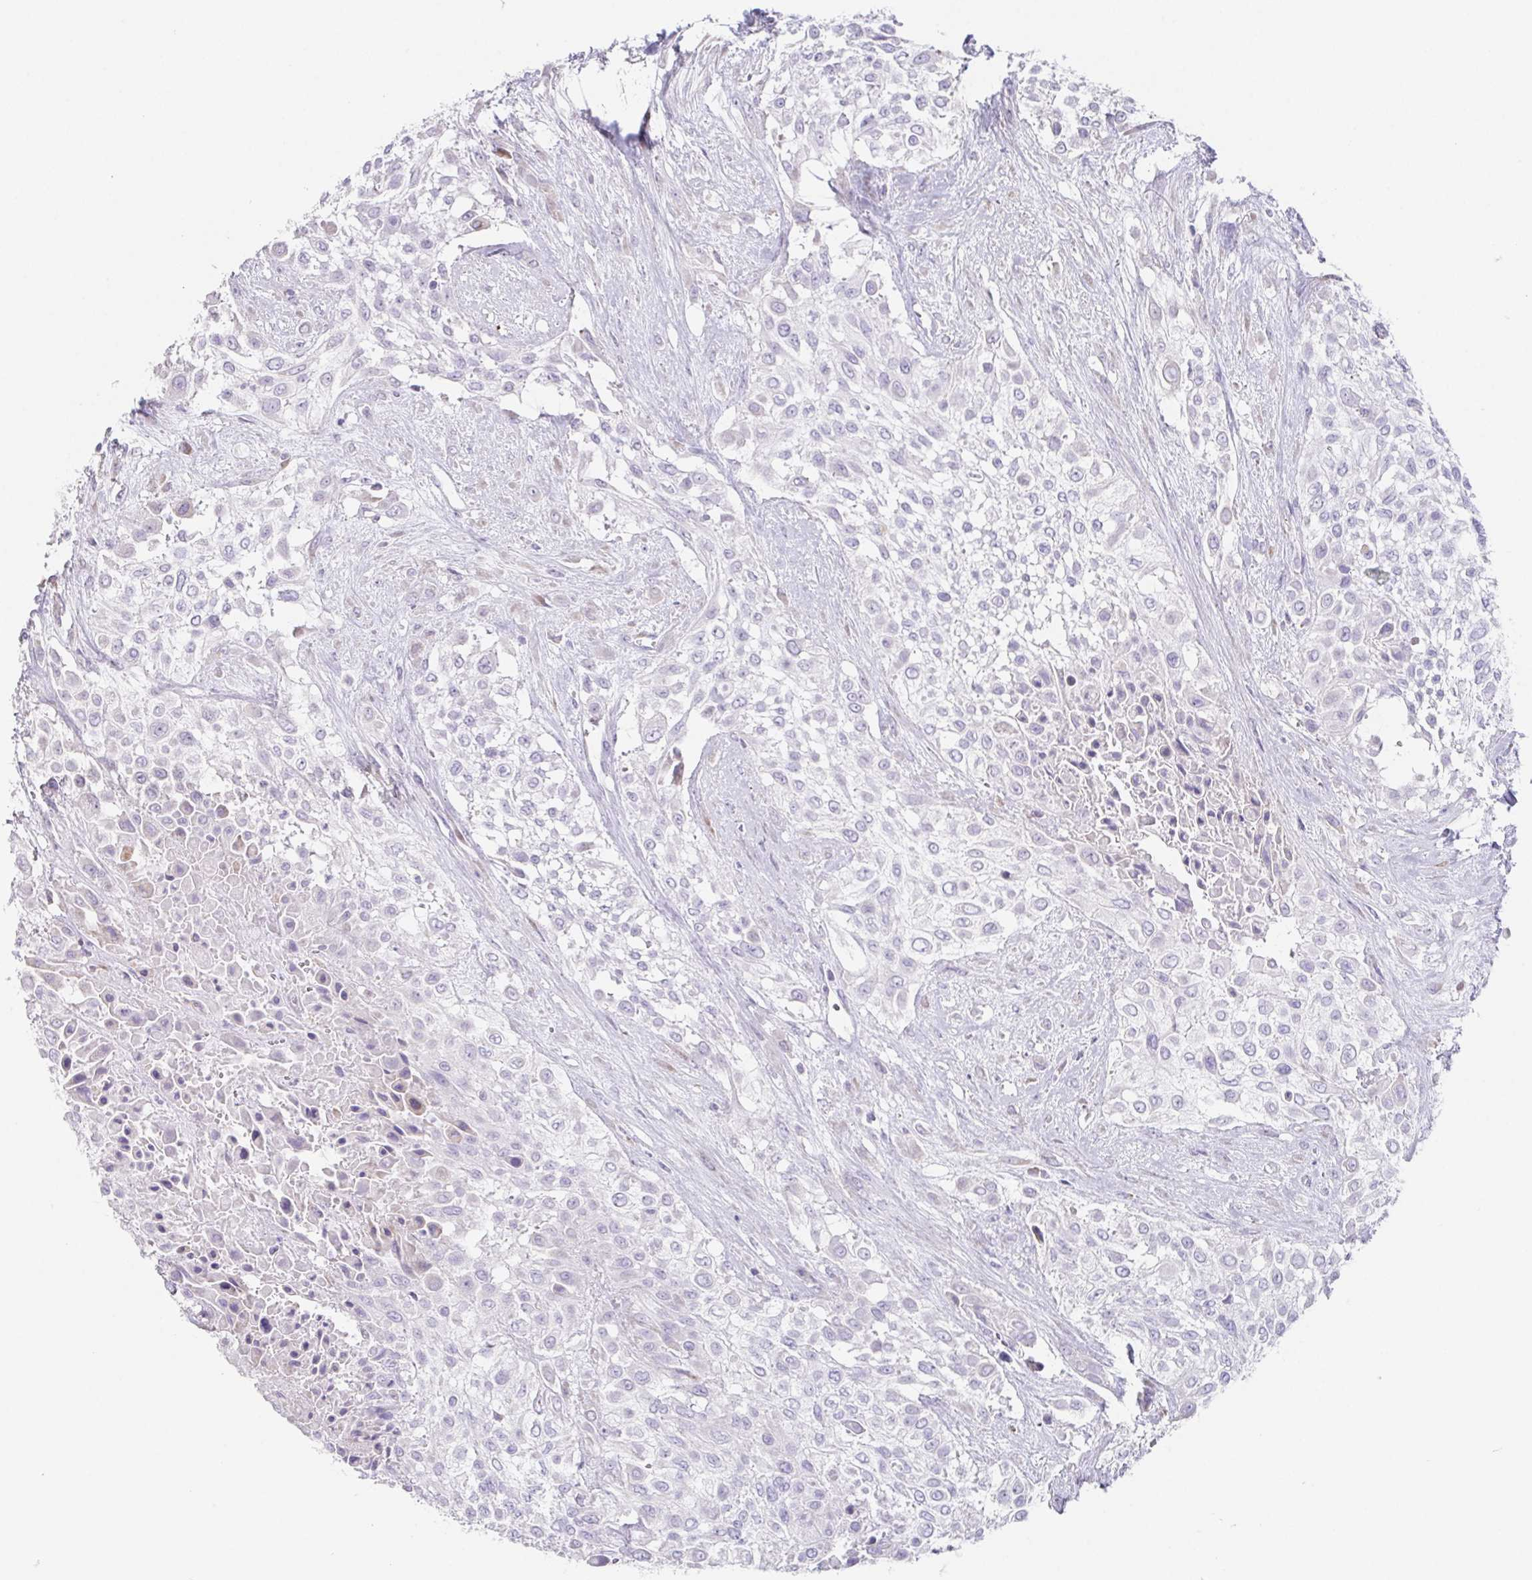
{"staining": {"intensity": "negative", "quantity": "none", "location": "none"}, "tissue": "urothelial cancer", "cell_type": "Tumor cells", "image_type": "cancer", "snomed": [{"axis": "morphology", "description": "Urothelial carcinoma, High grade"}, {"axis": "topography", "description": "Urinary bladder"}], "caption": "Immunohistochemistry photomicrograph of neoplastic tissue: human urothelial cancer stained with DAB displays no significant protein expression in tumor cells.", "gene": "HDGFL1", "patient": {"sex": "male", "age": 57}}